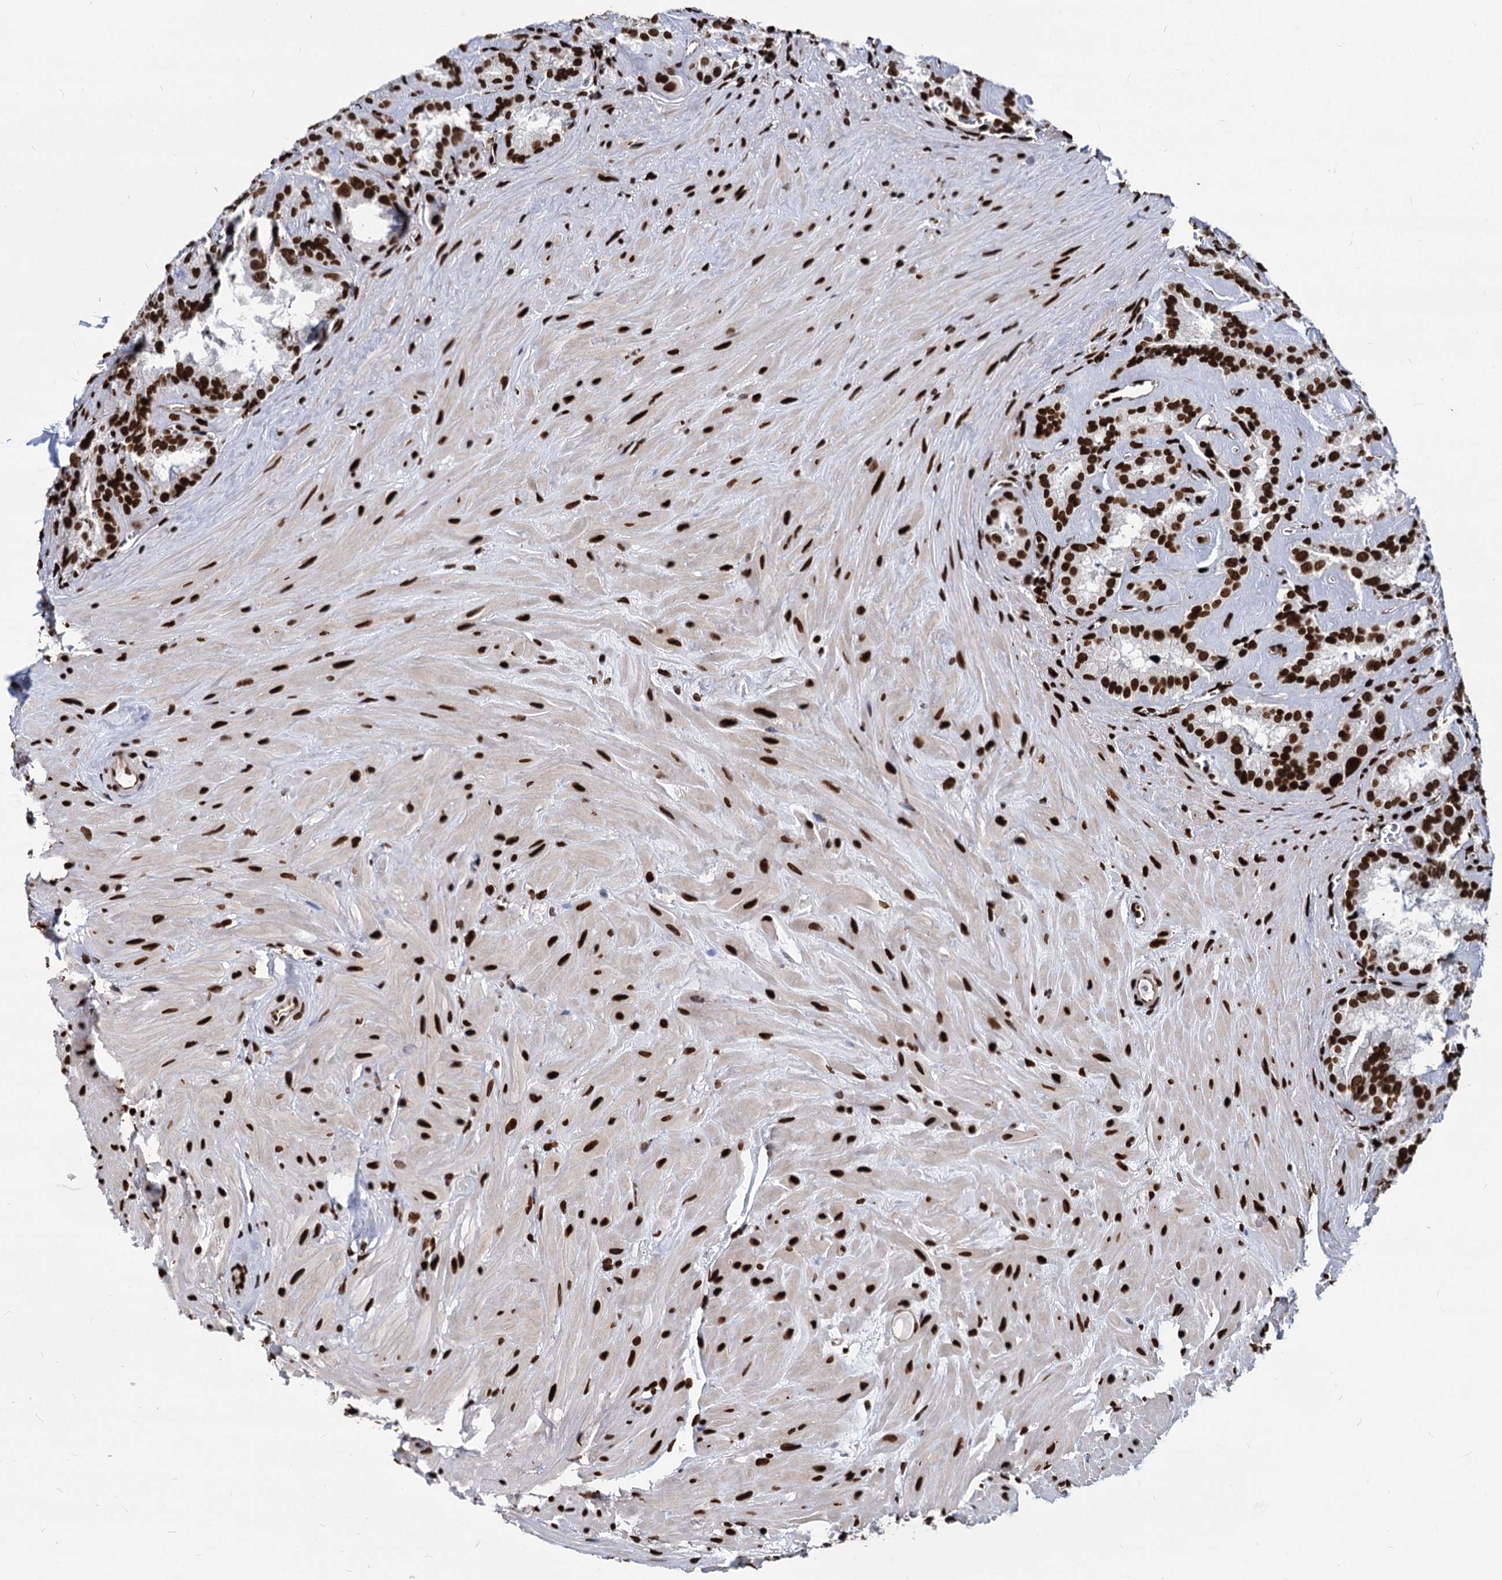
{"staining": {"intensity": "strong", "quantity": ">75%", "location": "nuclear"}, "tissue": "seminal vesicle", "cell_type": "Glandular cells", "image_type": "normal", "snomed": [{"axis": "morphology", "description": "Normal tissue, NOS"}, {"axis": "topography", "description": "Prostate"}, {"axis": "topography", "description": "Seminal veicle"}], "caption": "Protein positivity by immunohistochemistry reveals strong nuclear expression in approximately >75% of glandular cells in unremarkable seminal vesicle.", "gene": "MECP2", "patient": {"sex": "male", "age": 59}}